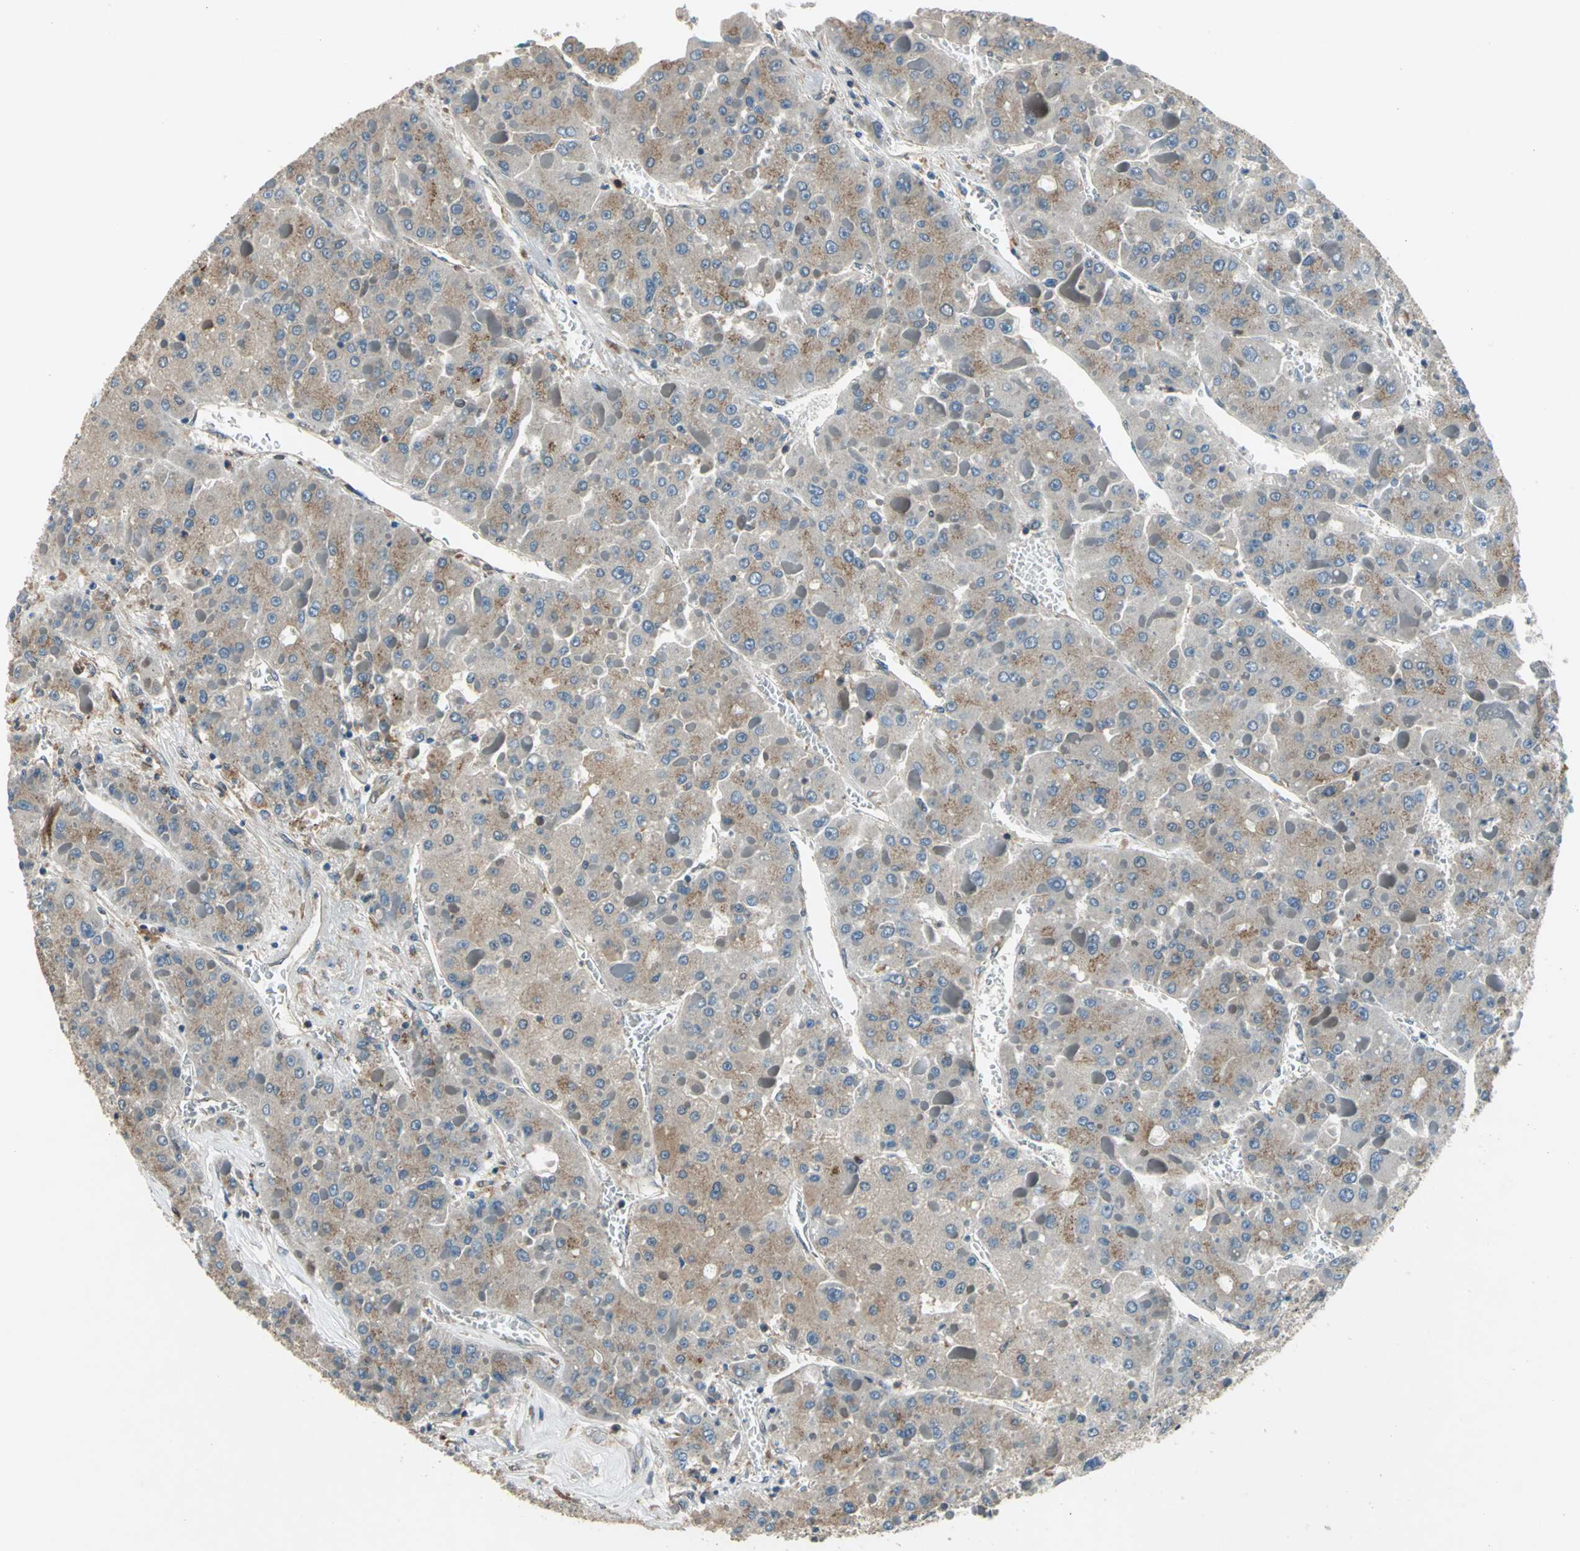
{"staining": {"intensity": "moderate", "quantity": ">75%", "location": "cytoplasmic/membranous"}, "tissue": "liver cancer", "cell_type": "Tumor cells", "image_type": "cancer", "snomed": [{"axis": "morphology", "description": "Carcinoma, Hepatocellular, NOS"}, {"axis": "topography", "description": "Liver"}], "caption": "Moderate cytoplasmic/membranous staining is appreciated in about >75% of tumor cells in liver hepatocellular carcinoma.", "gene": "NFKBIE", "patient": {"sex": "female", "age": 73}}